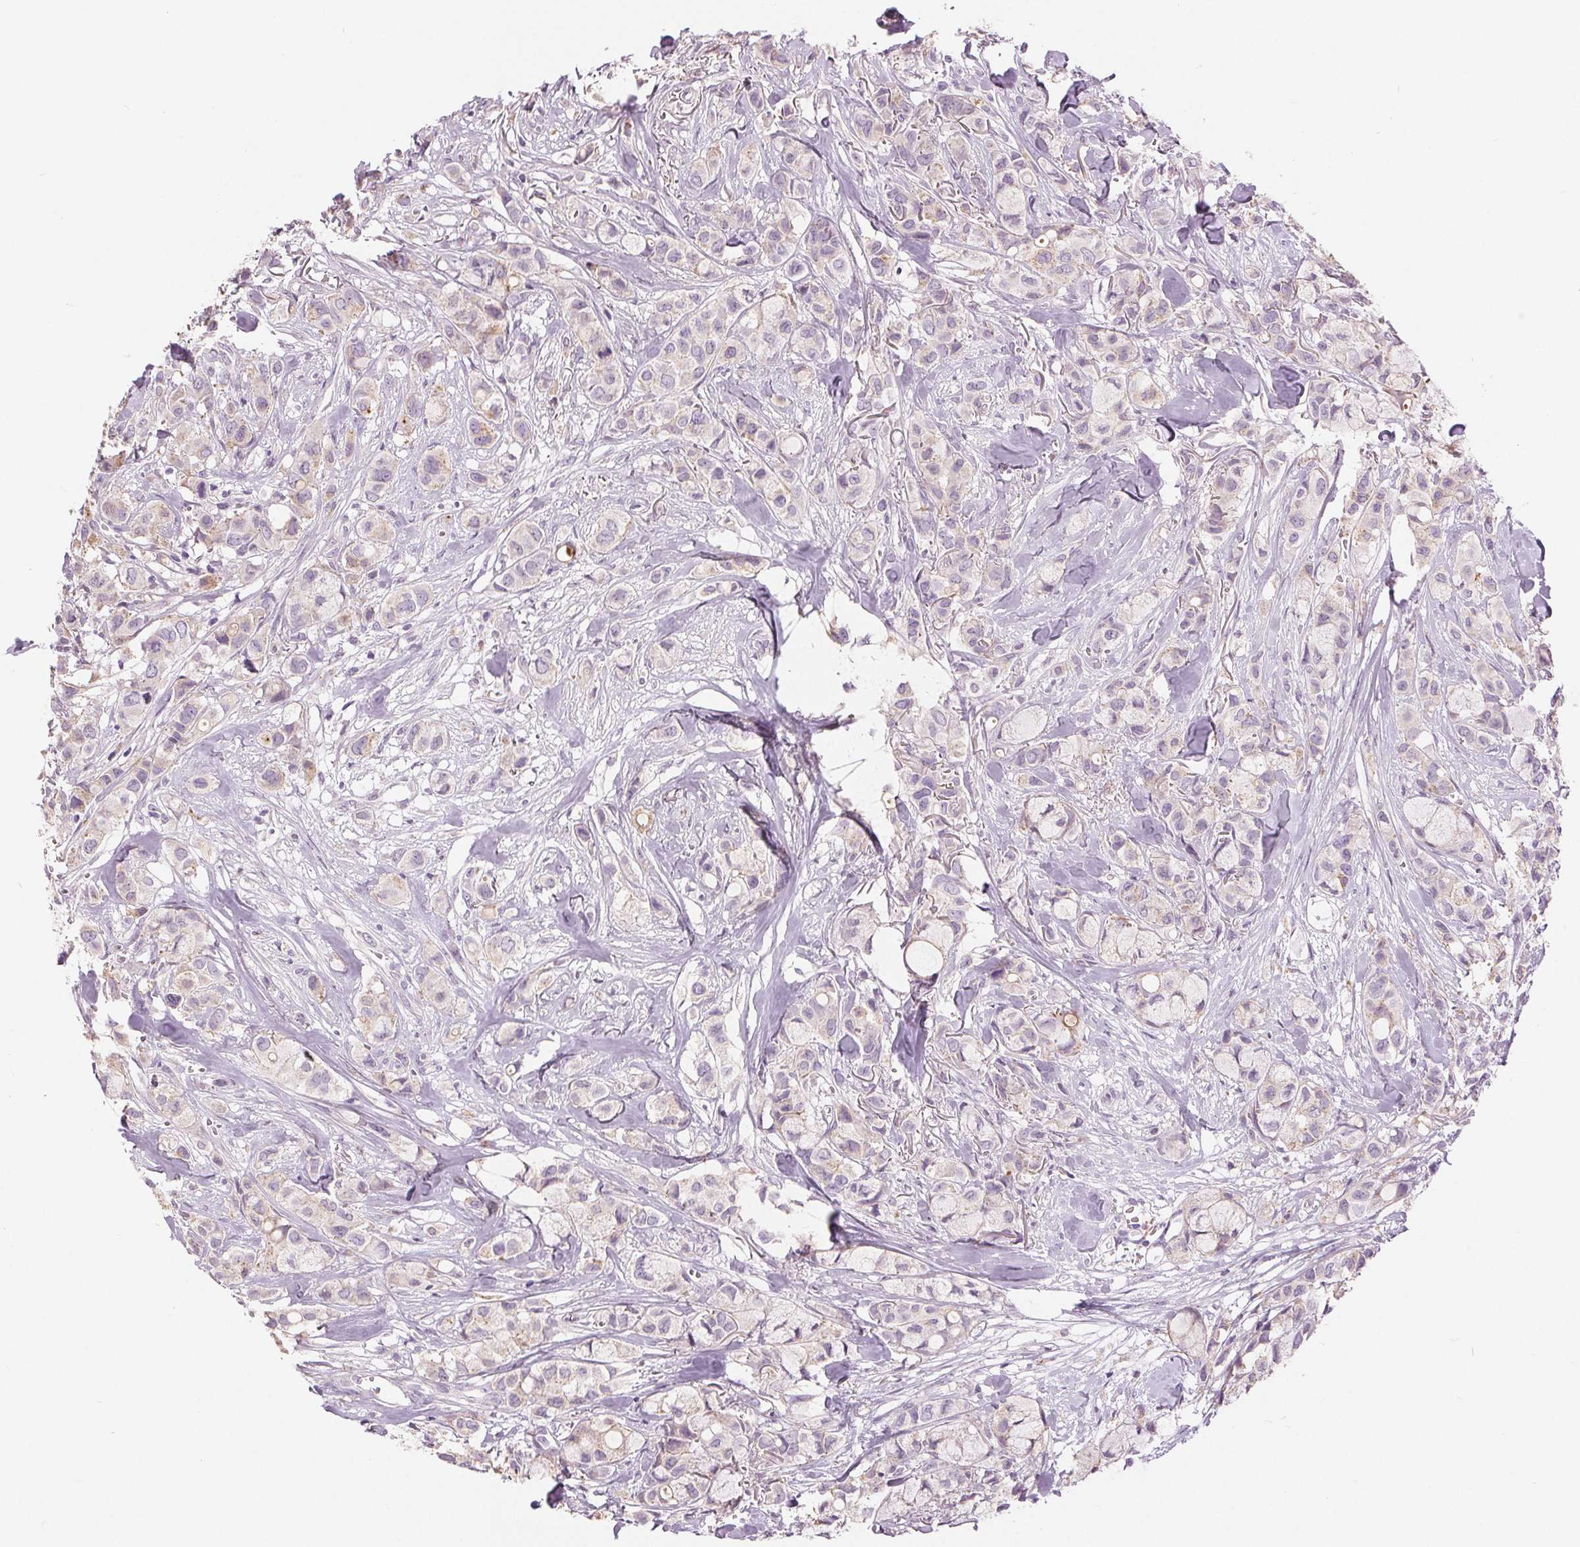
{"staining": {"intensity": "negative", "quantity": "none", "location": "none"}, "tissue": "breast cancer", "cell_type": "Tumor cells", "image_type": "cancer", "snomed": [{"axis": "morphology", "description": "Duct carcinoma"}, {"axis": "topography", "description": "Breast"}], "caption": "There is no significant expression in tumor cells of breast cancer.", "gene": "MISP", "patient": {"sex": "female", "age": 85}}